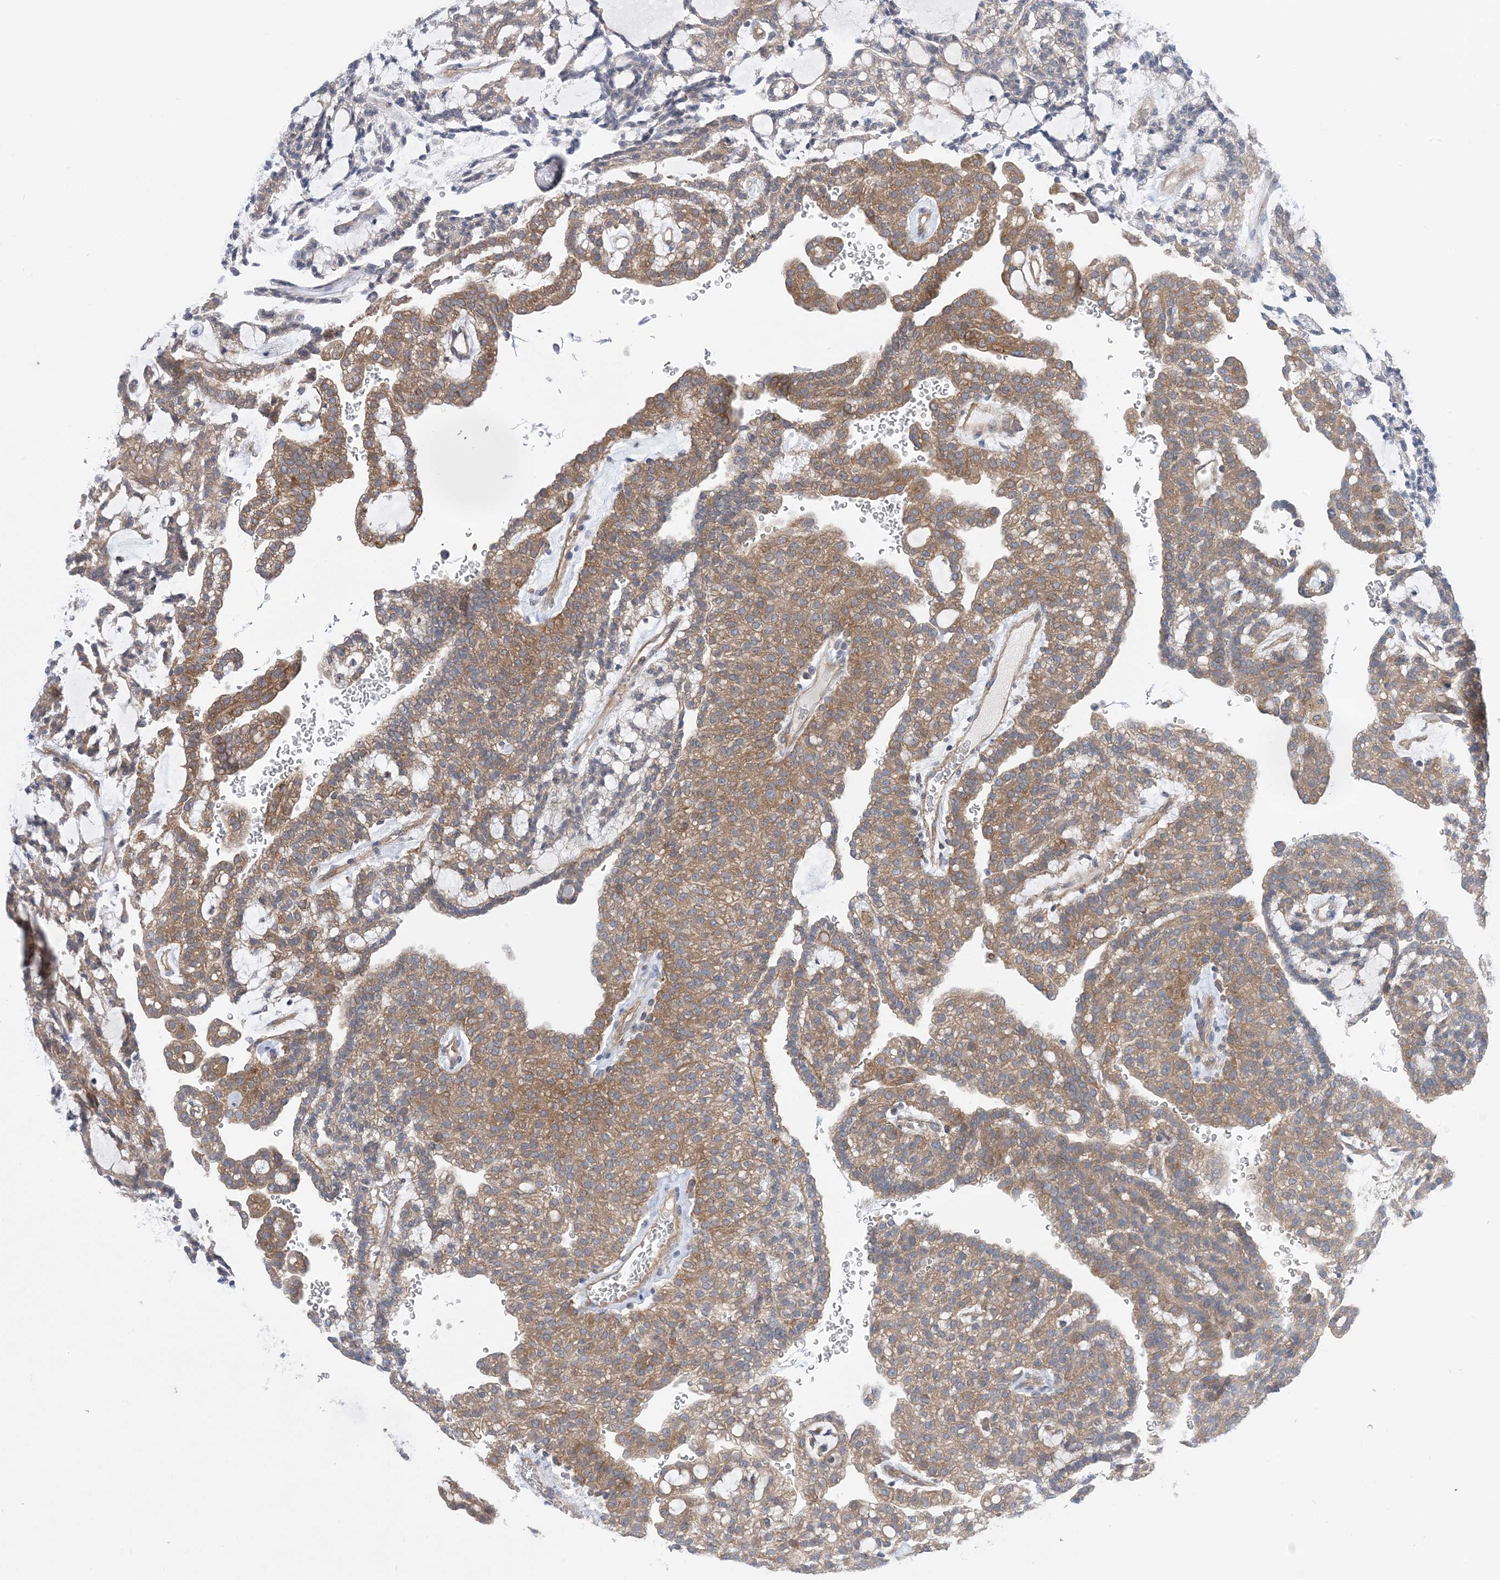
{"staining": {"intensity": "moderate", "quantity": ">75%", "location": "cytoplasmic/membranous"}, "tissue": "renal cancer", "cell_type": "Tumor cells", "image_type": "cancer", "snomed": [{"axis": "morphology", "description": "Adenocarcinoma, NOS"}, {"axis": "topography", "description": "Kidney"}], "caption": "IHC of adenocarcinoma (renal) demonstrates medium levels of moderate cytoplasmic/membranous positivity in approximately >75% of tumor cells. (DAB = brown stain, brightfield microscopy at high magnification).", "gene": "EHBP1", "patient": {"sex": "male", "age": 63}}